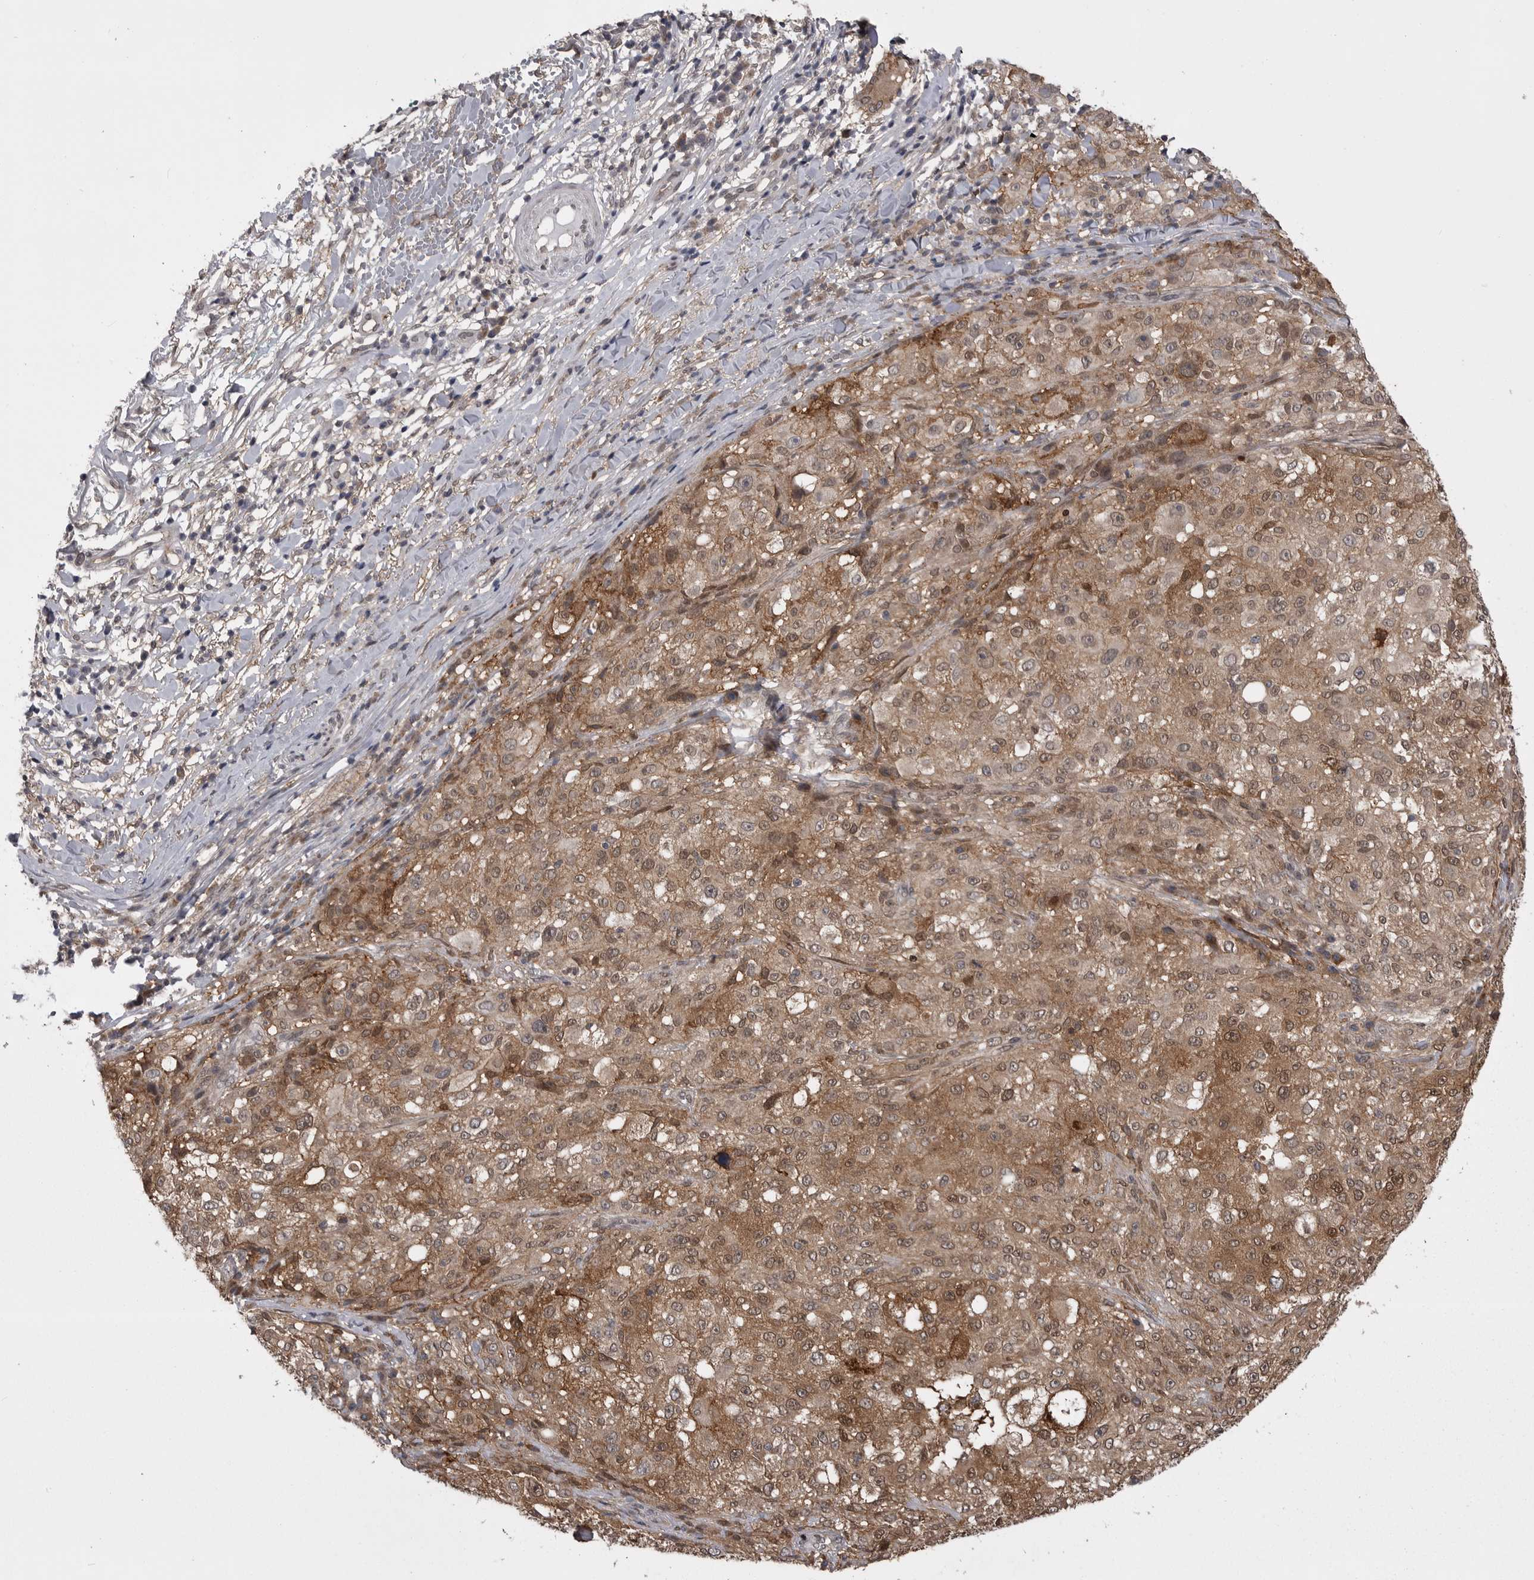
{"staining": {"intensity": "moderate", "quantity": ">75%", "location": "cytoplasmic/membranous"}, "tissue": "melanoma", "cell_type": "Tumor cells", "image_type": "cancer", "snomed": [{"axis": "morphology", "description": "Necrosis, NOS"}, {"axis": "morphology", "description": "Malignant melanoma, NOS"}, {"axis": "topography", "description": "Skin"}], "caption": "Protein staining of melanoma tissue exhibits moderate cytoplasmic/membranous expression in approximately >75% of tumor cells. (DAB (3,3'-diaminobenzidine) IHC with brightfield microscopy, high magnification).", "gene": "ABL1", "patient": {"sex": "female", "age": 87}}